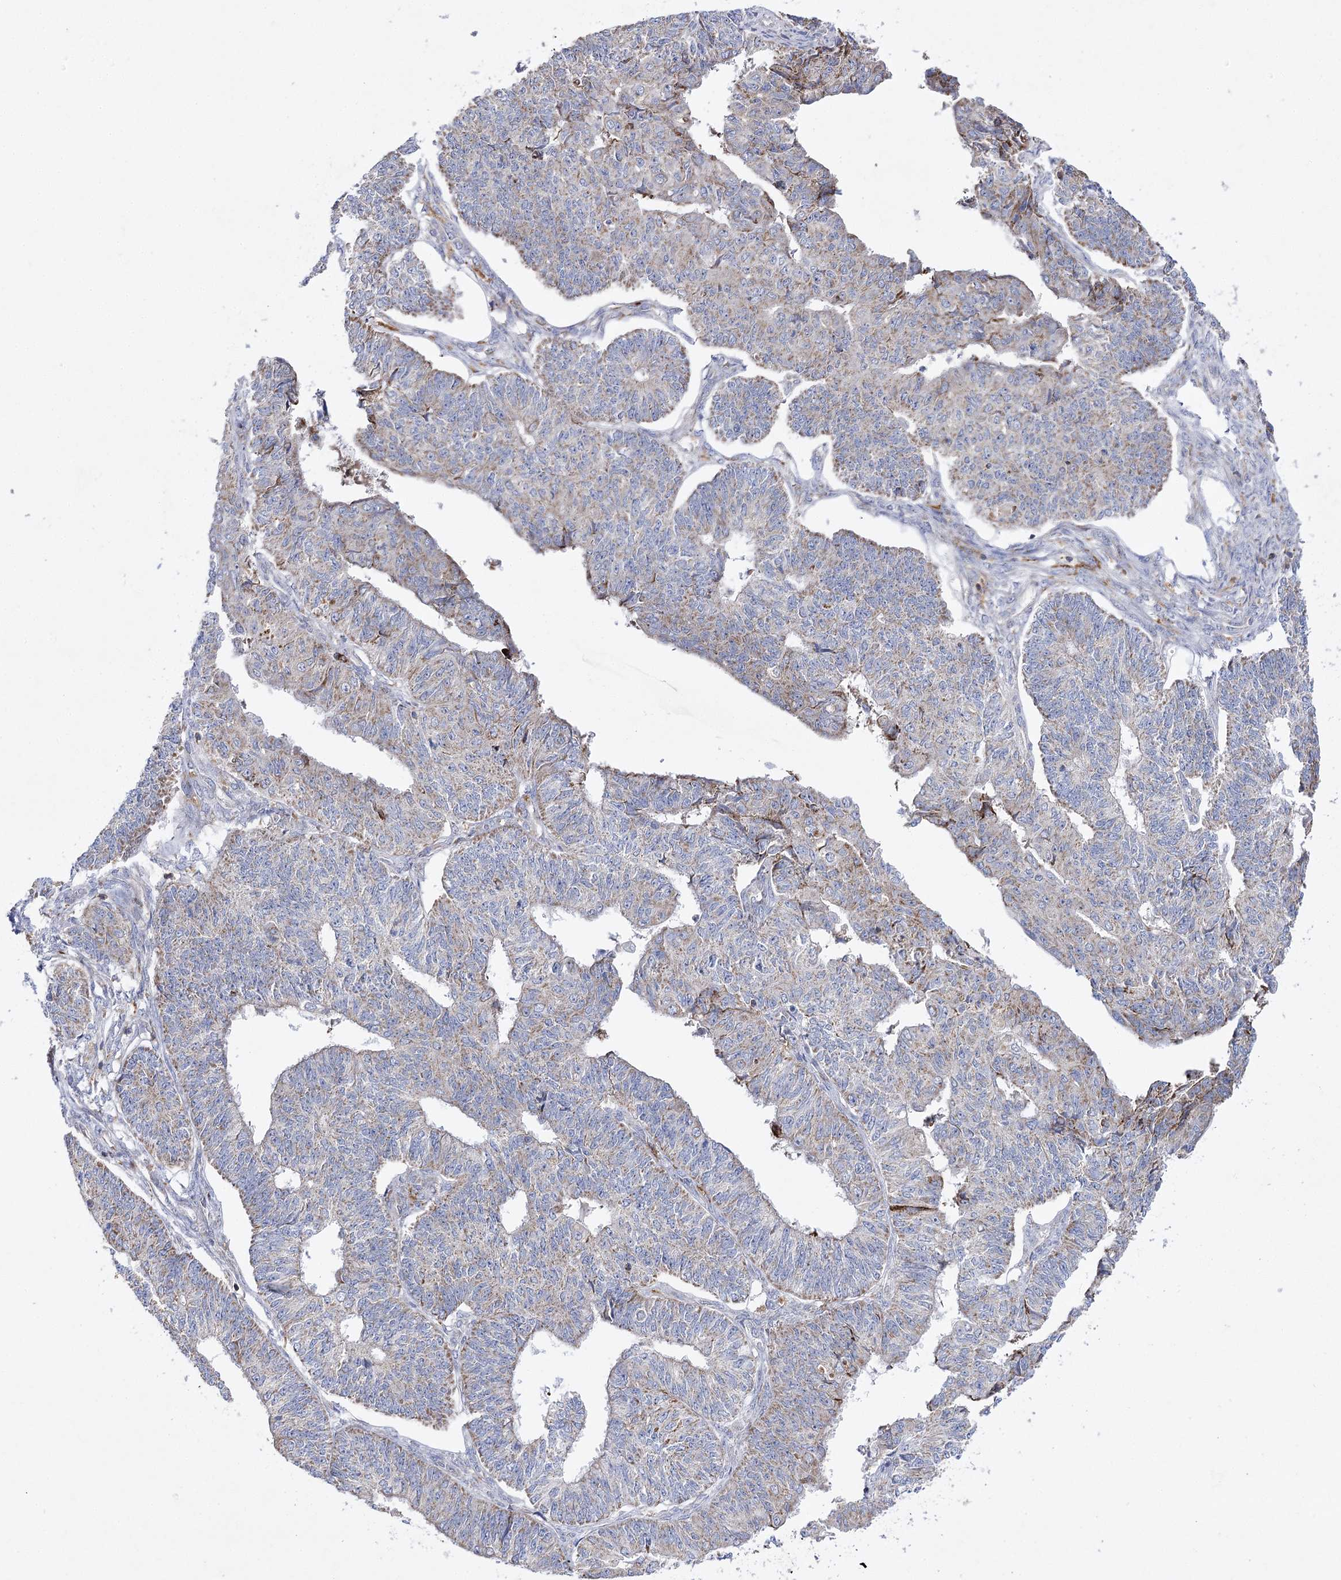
{"staining": {"intensity": "weak", "quantity": "25%-75%", "location": "cytoplasmic/membranous"}, "tissue": "endometrial cancer", "cell_type": "Tumor cells", "image_type": "cancer", "snomed": [{"axis": "morphology", "description": "Adenocarcinoma, NOS"}, {"axis": "topography", "description": "Endometrium"}], "caption": "Human endometrial cancer stained for a protein (brown) exhibits weak cytoplasmic/membranous positive staining in approximately 25%-75% of tumor cells.", "gene": "COX15", "patient": {"sex": "female", "age": 32}}